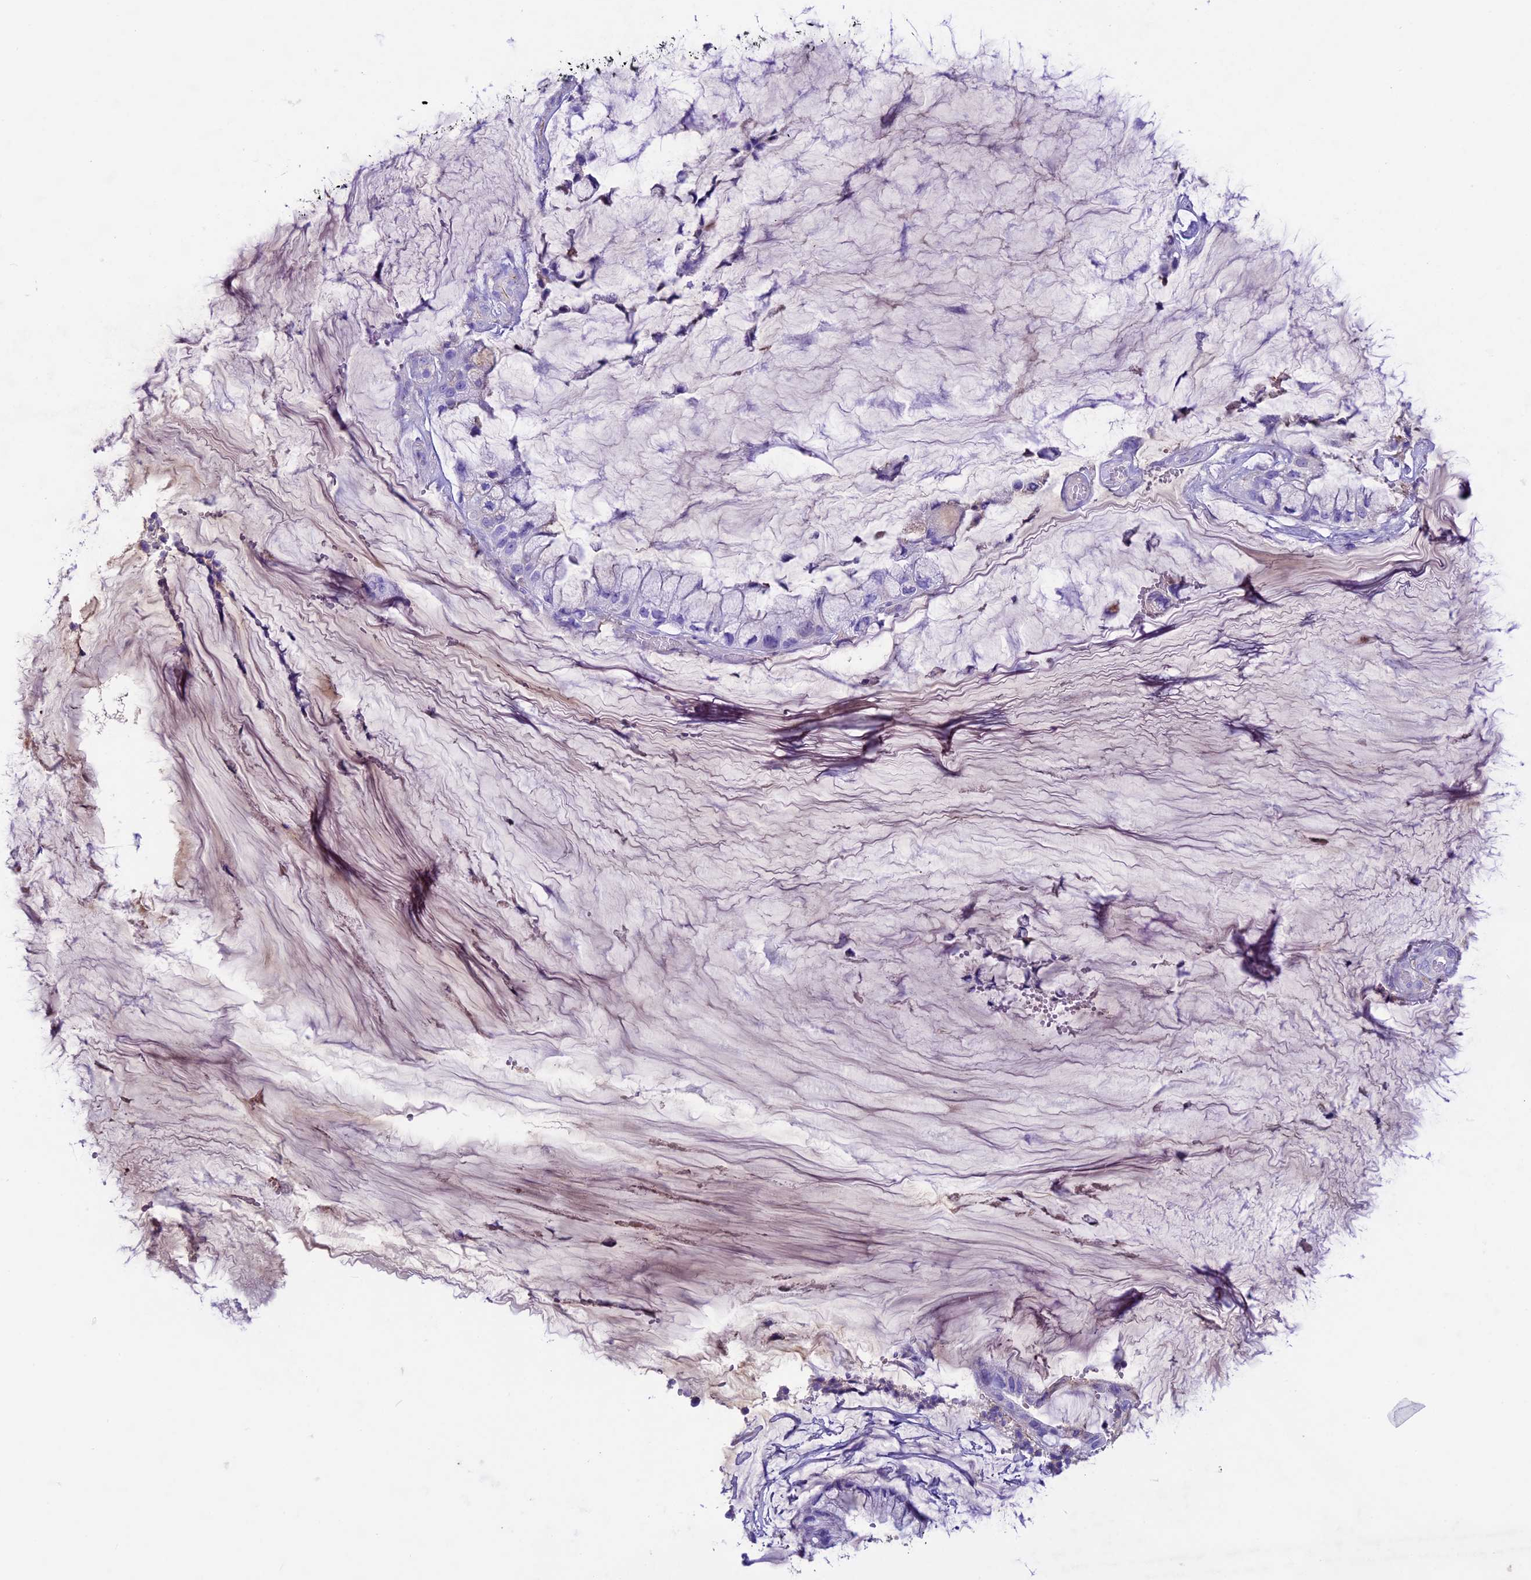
{"staining": {"intensity": "negative", "quantity": "none", "location": "none"}, "tissue": "ovarian cancer", "cell_type": "Tumor cells", "image_type": "cancer", "snomed": [{"axis": "morphology", "description": "Cystadenocarcinoma, mucinous, NOS"}, {"axis": "topography", "description": "Ovary"}], "caption": "IHC of human mucinous cystadenocarcinoma (ovarian) shows no positivity in tumor cells.", "gene": "IGSF6", "patient": {"sex": "female", "age": 39}}